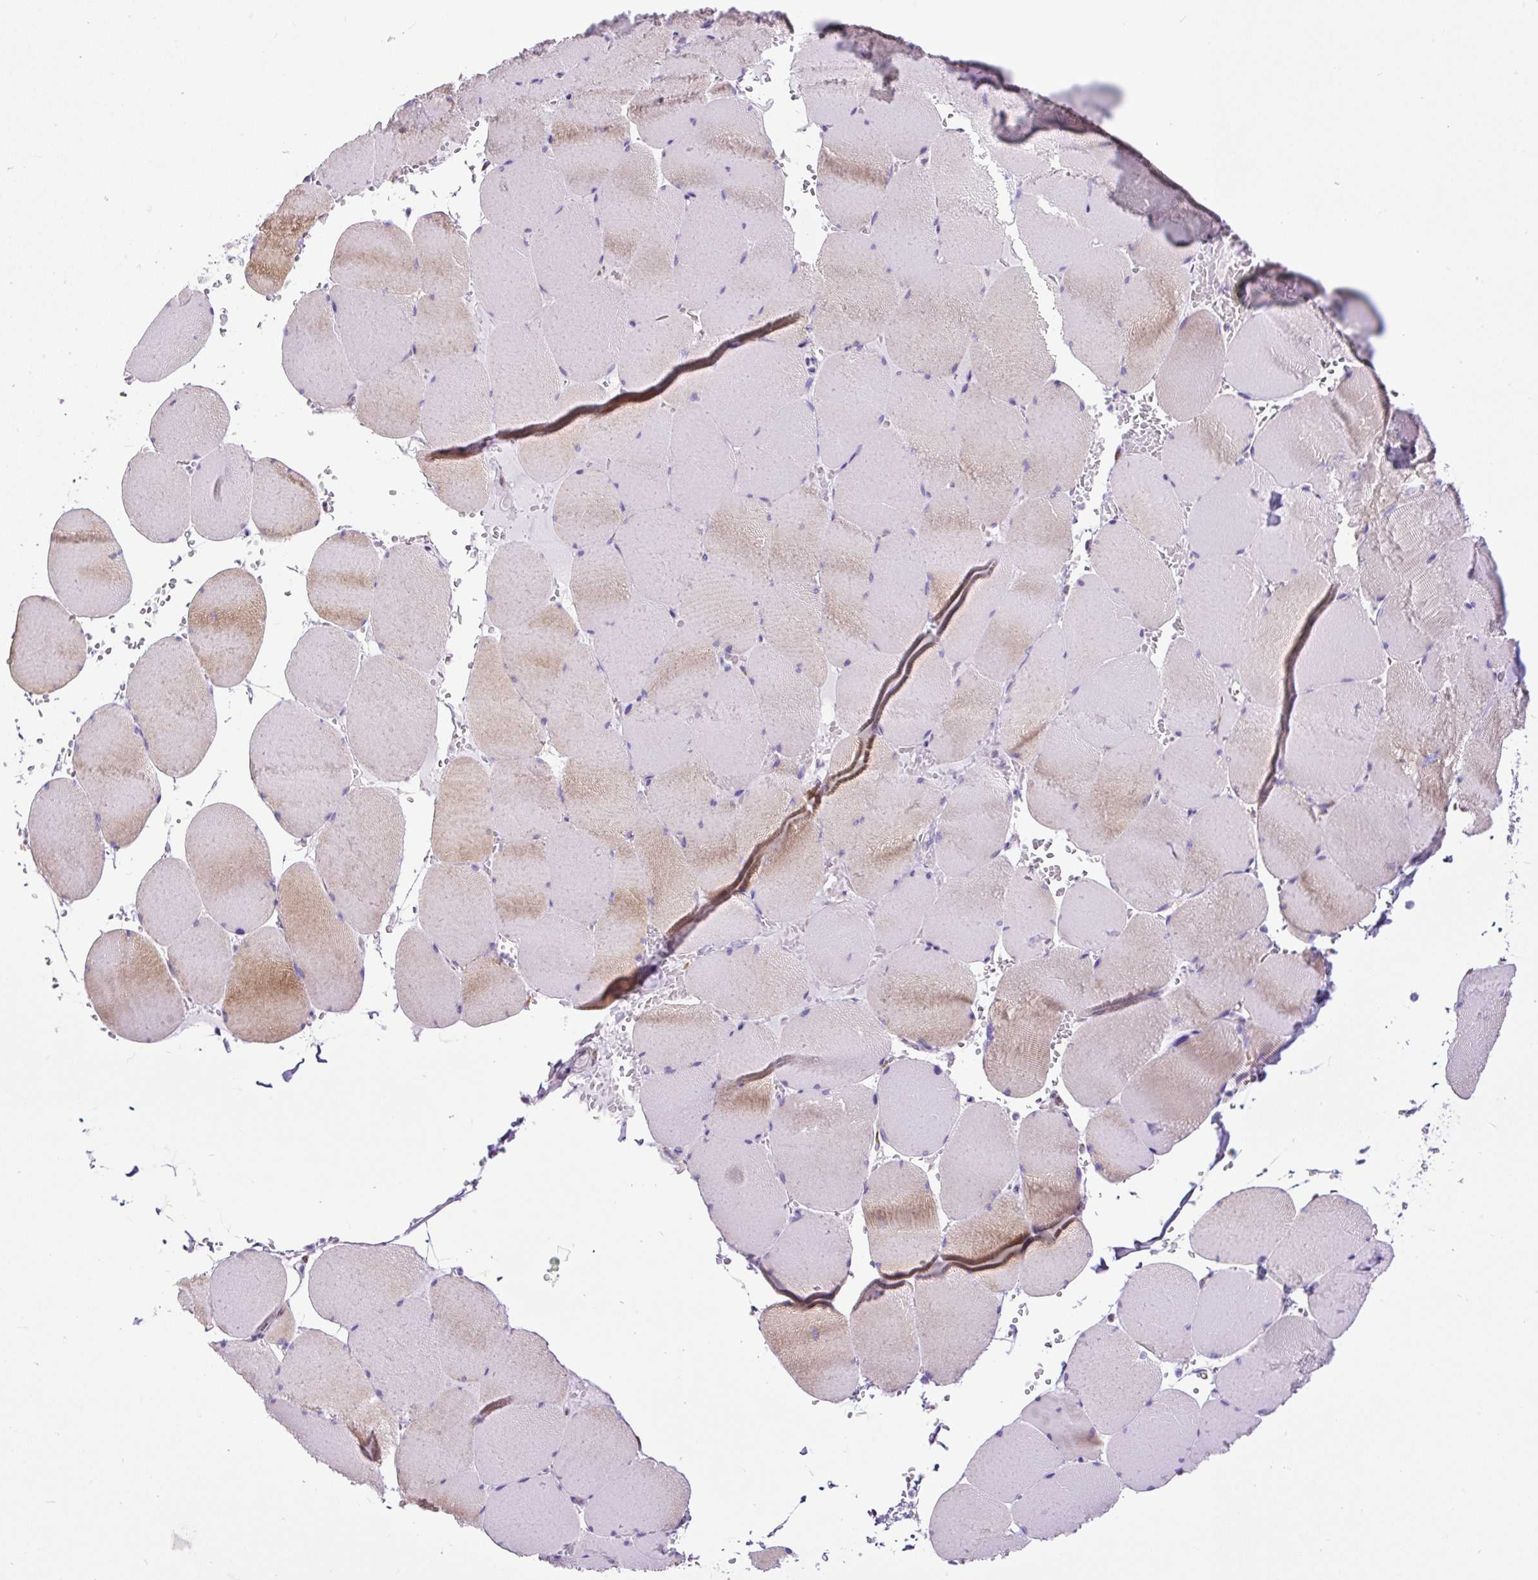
{"staining": {"intensity": "moderate", "quantity": "25%-75%", "location": "cytoplasmic/membranous"}, "tissue": "skeletal muscle", "cell_type": "Myocytes", "image_type": "normal", "snomed": [{"axis": "morphology", "description": "Normal tissue, NOS"}, {"axis": "topography", "description": "Skeletal muscle"}, {"axis": "topography", "description": "Head-Neck"}], "caption": "Myocytes show medium levels of moderate cytoplasmic/membranous expression in approximately 25%-75% of cells in benign skeletal muscle.", "gene": "DDOST", "patient": {"sex": "male", "age": 66}}